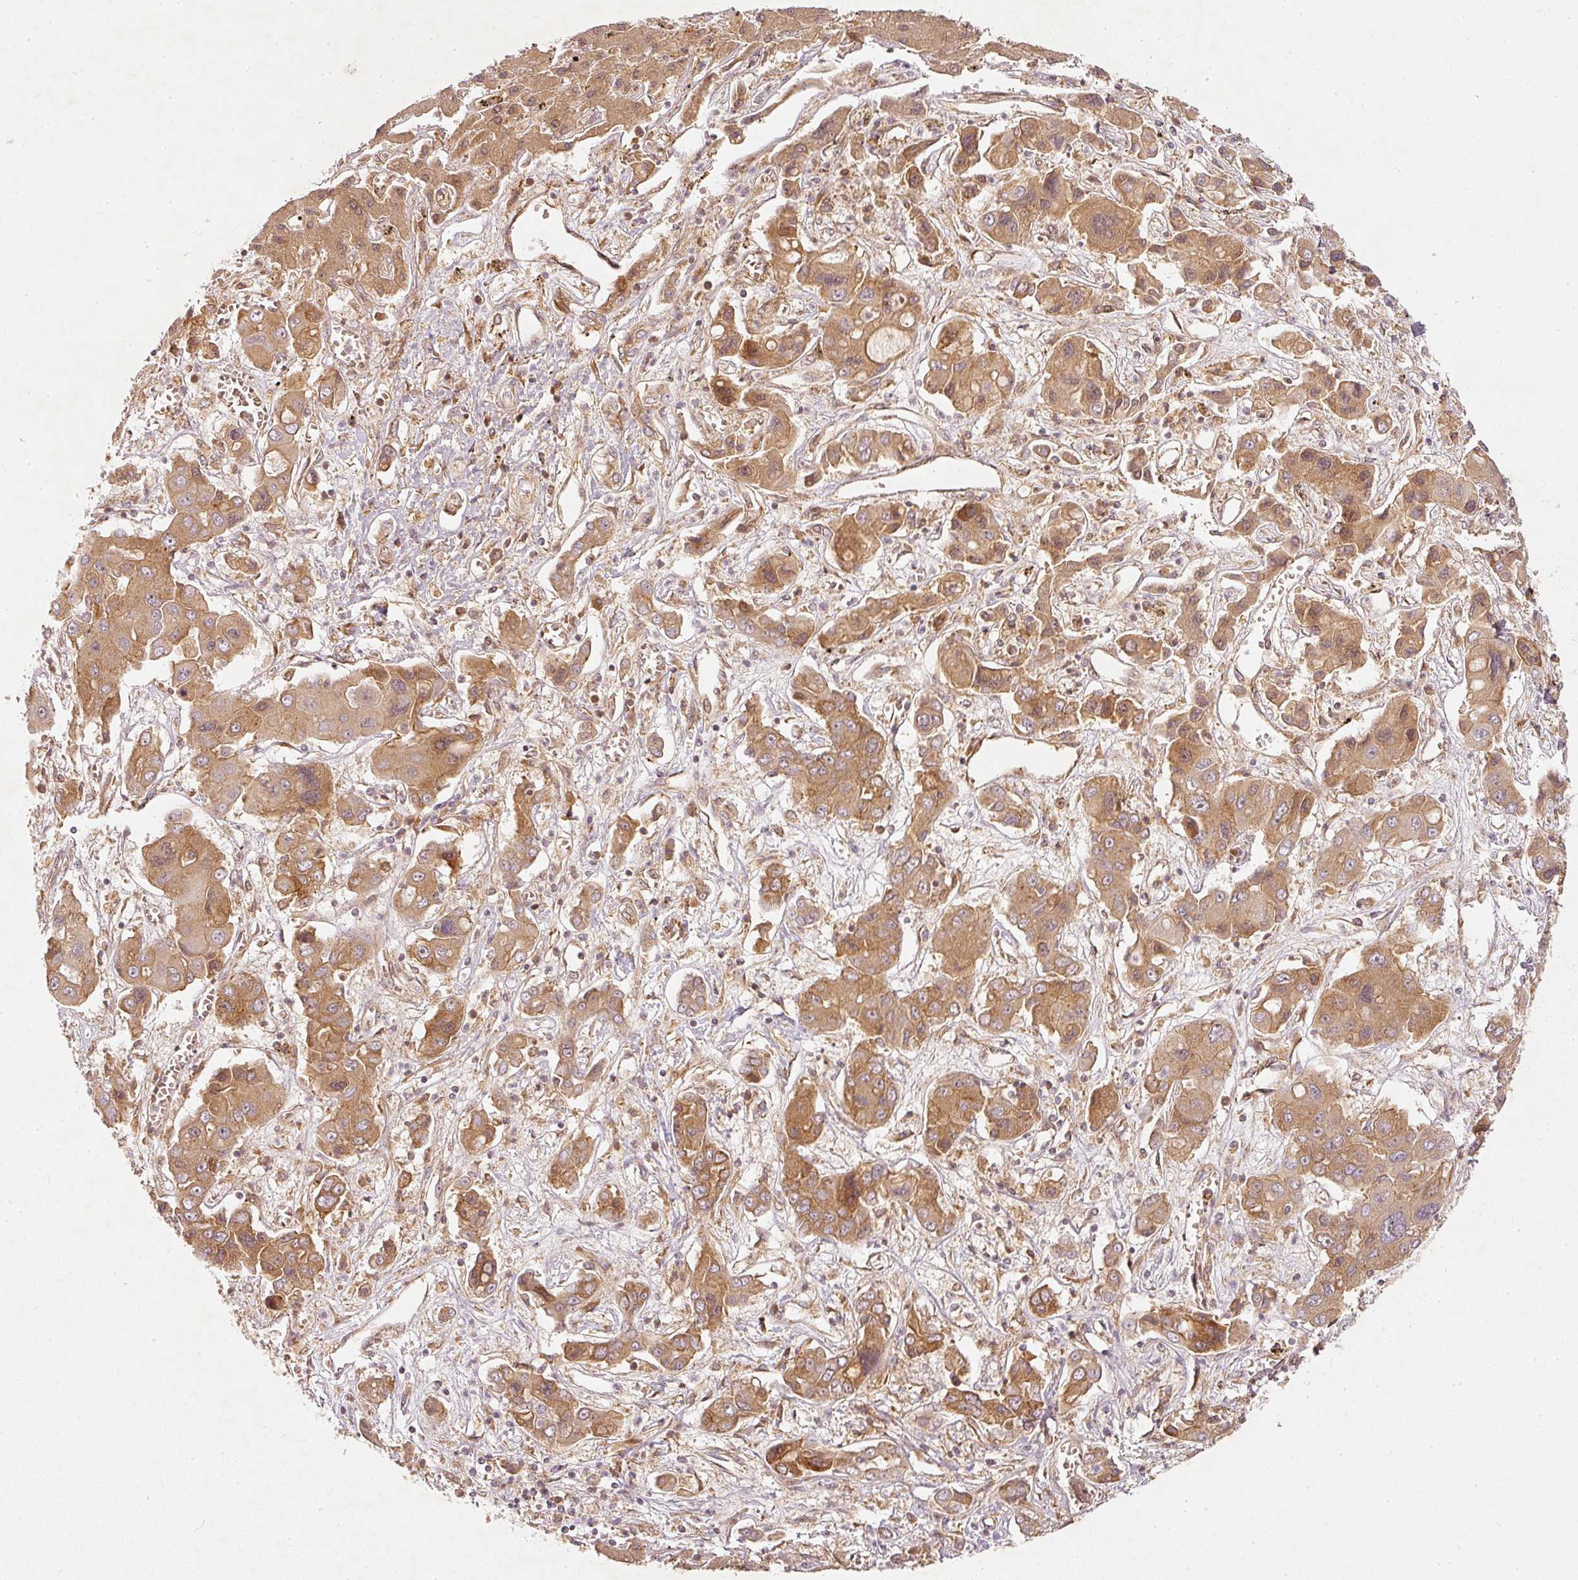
{"staining": {"intensity": "moderate", "quantity": ">75%", "location": "cytoplasmic/membranous"}, "tissue": "liver cancer", "cell_type": "Tumor cells", "image_type": "cancer", "snomed": [{"axis": "morphology", "description": "Cholangiocarcinoma"}, {"axis": "topography", "description": "Liver"}], "caption": "DAB immunohistochemical staining of cholangiocarcinoma (liver) reveals moderate cytoplasmic/membranous protein staining in about >75% of tumor cells.", "gene": "ZNF580", "patient": {"sex": "male", "age": 67}}